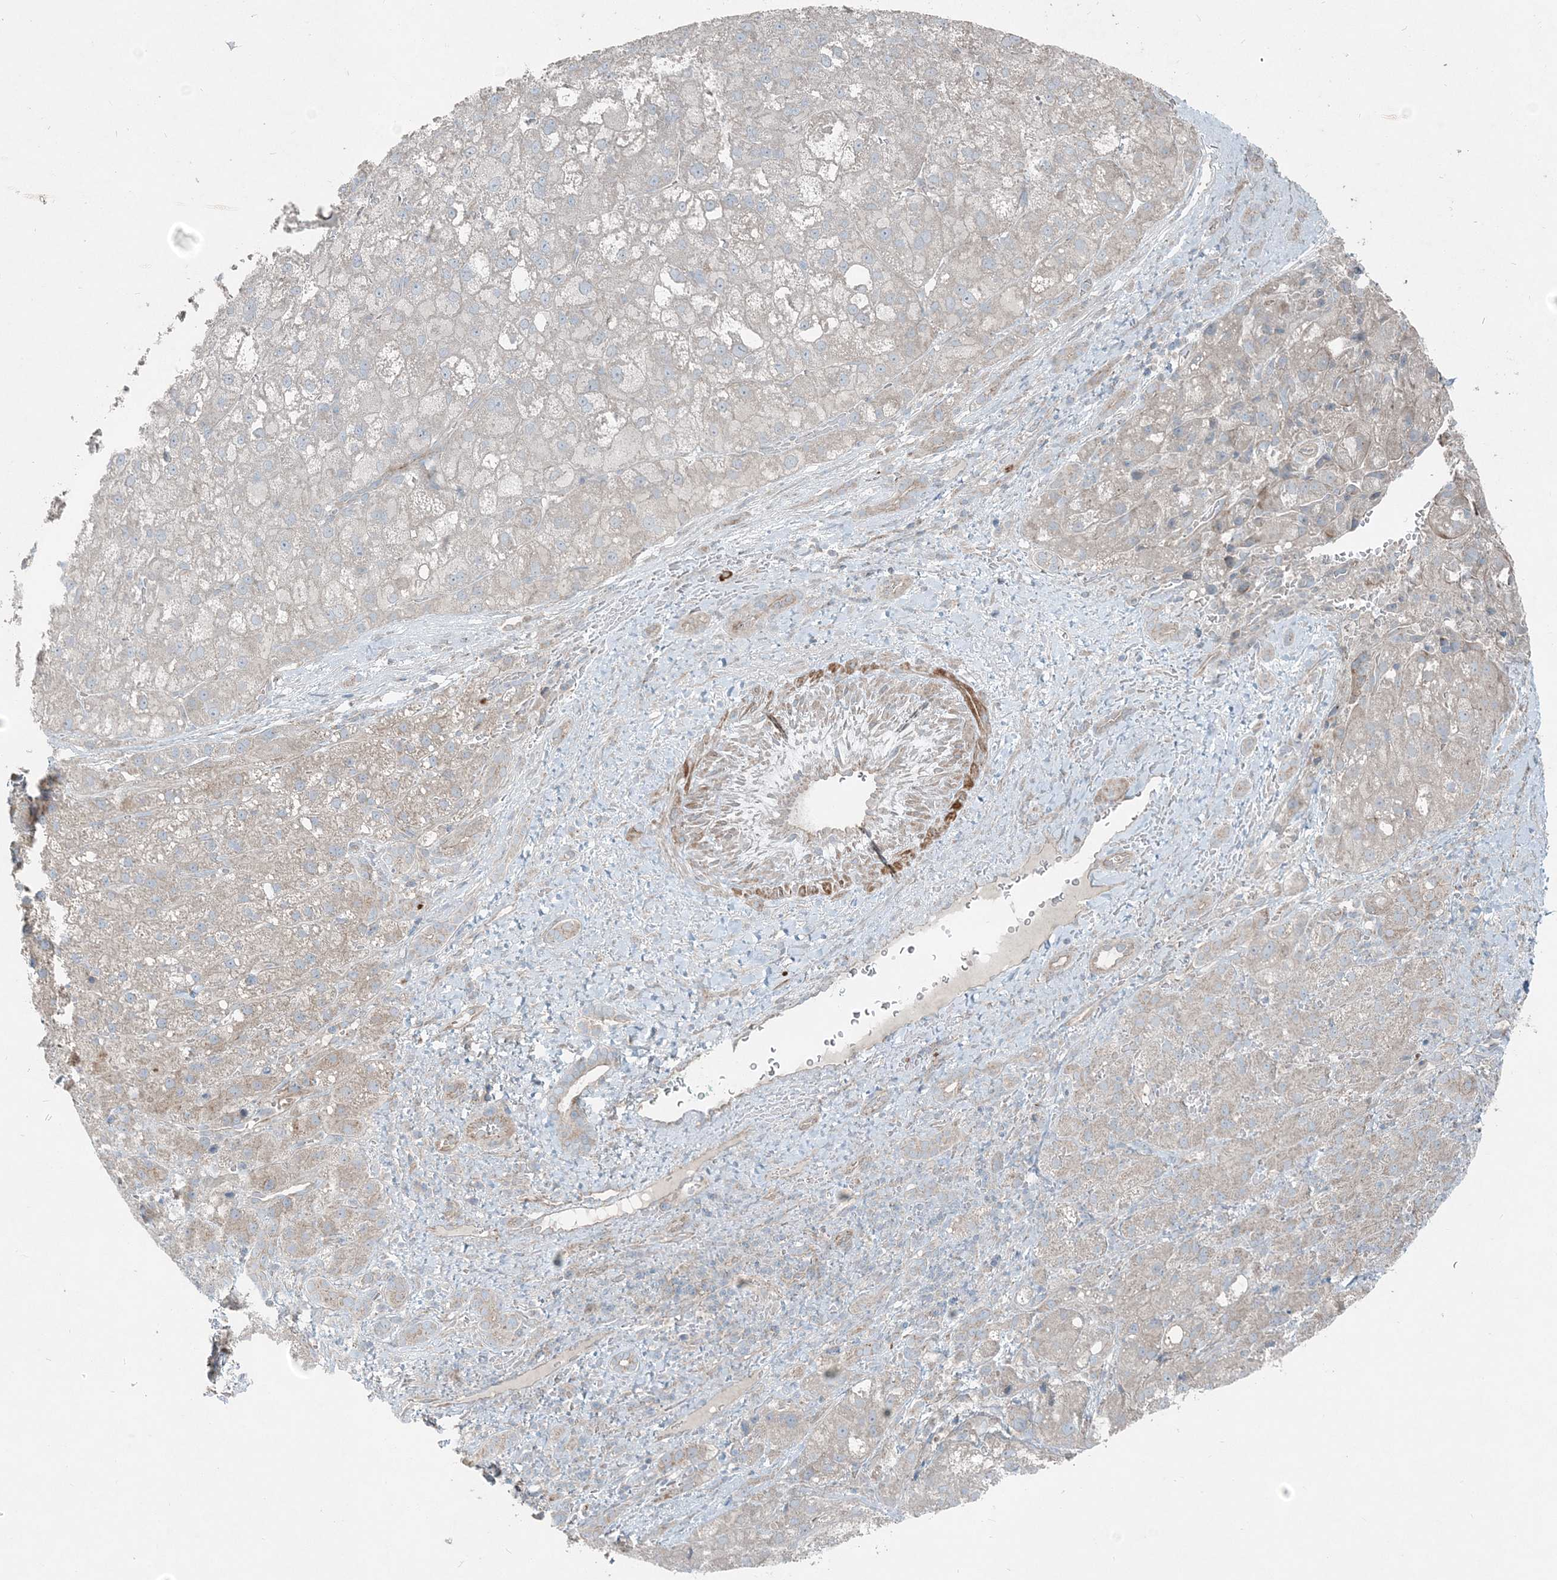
{"staining": {"intensity": "negative", "quantity": "none", "location": "none"}, "tissue": "liver cancer", "cell_type": "Tumor cells", "image_type": "cancer", "snomed": [{"axis": "morphology", "description": "Carcinoma, Hepatocellular, NOS"}, {"axis": "topography", "description": "Liver"}], "caption": "A histopathology image of liver cancer stained for a protein demonstrates no brown staining in tumor cells.", "gene": "INTU", "patient": {"sex": "male", "age": 57}}